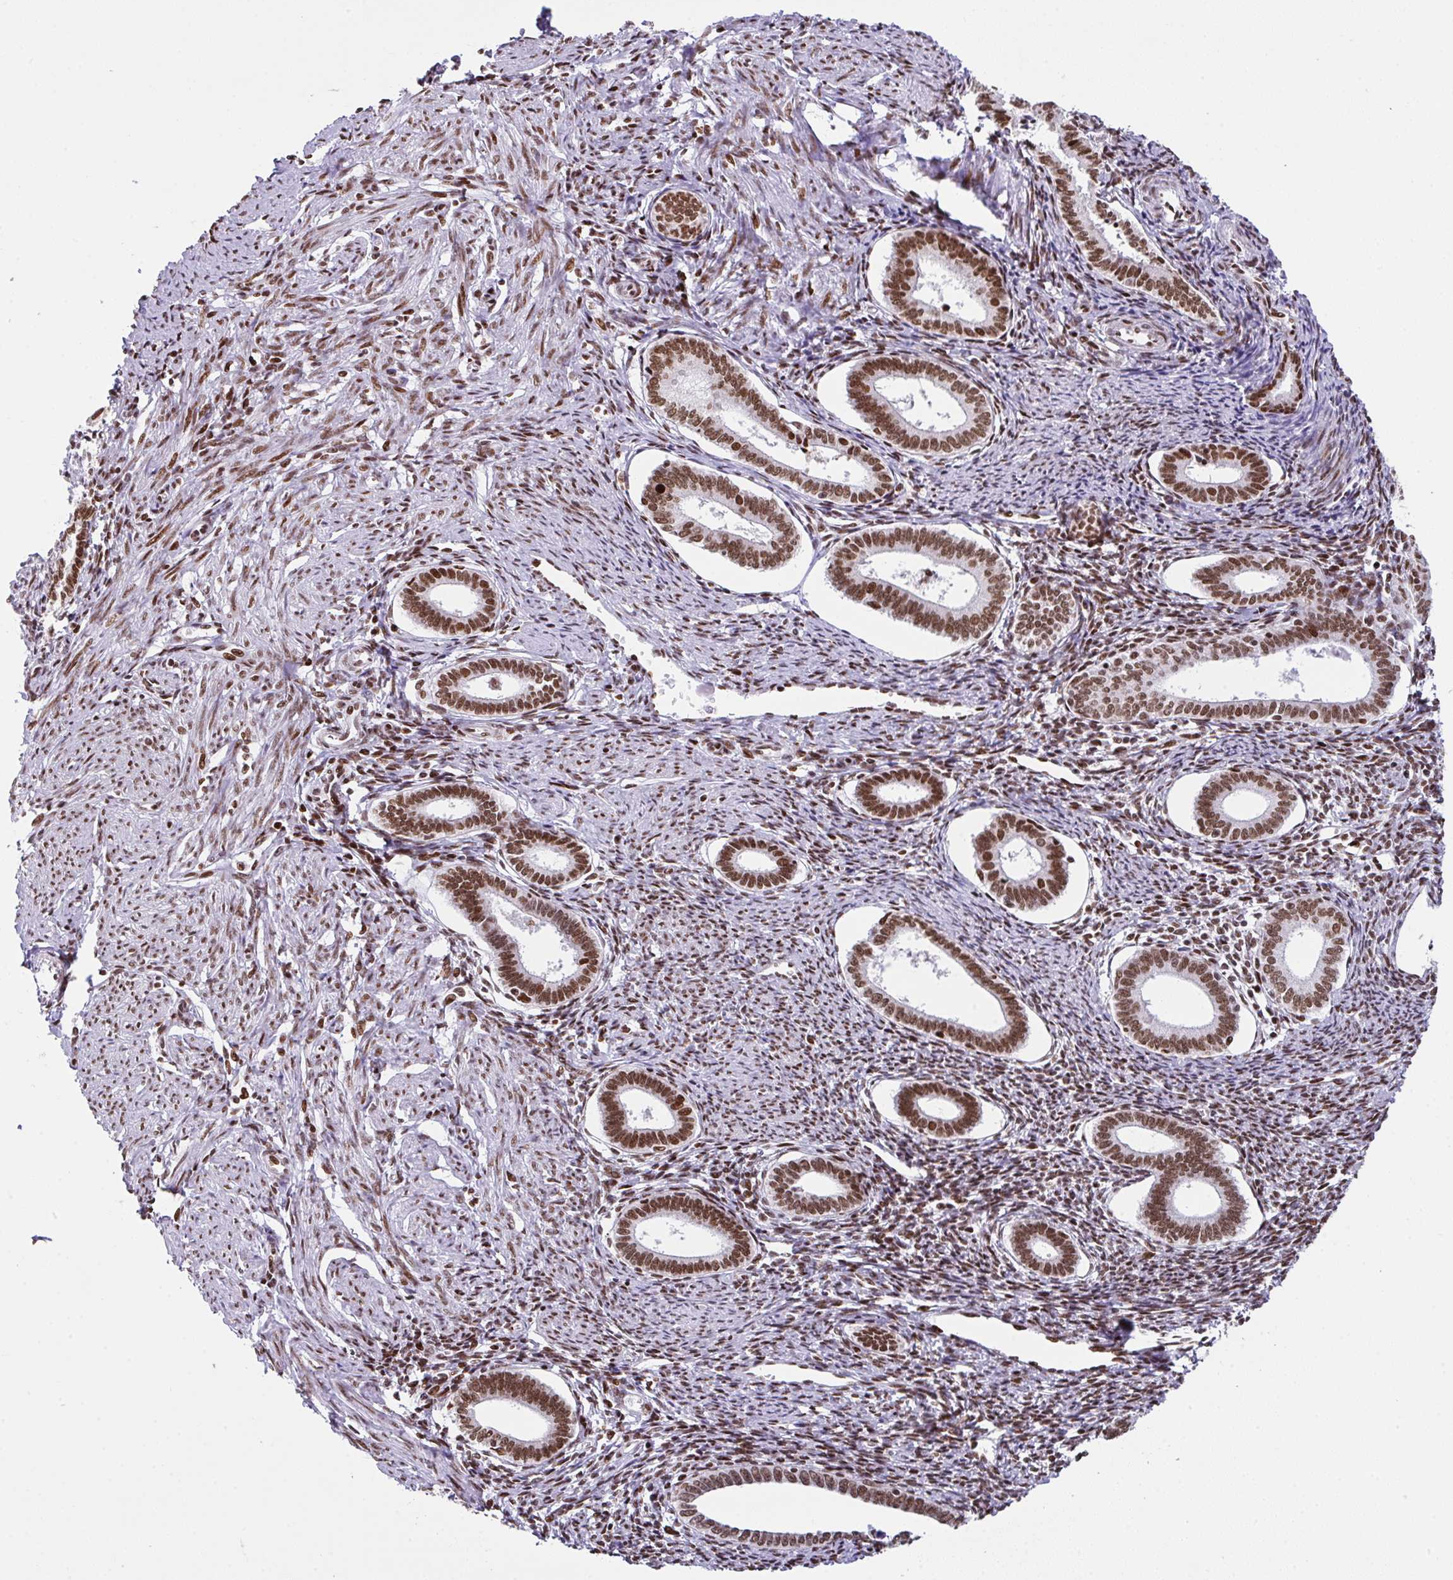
{"staining": {"intensity": "strong", "quantity": ">75%", "location": "nuclear"}, "tissue": "endometrium", "cell_type": "Cells in endometrial stroma", "image_type": "normal", "snomed": [{"axis": "morphology", "description": "Normal tissue, NOS"}, {"axis": "topography", "description": "Endometrium"}], "caption": "Immunohistochemistry (IHC) (DAB) staining of unremarkable endometrium shows strong nuclear protein staining in approximately >75% of cells in endometrial stroma.", "gene": "CLP1", "patient": {"sex": "female", "age": 41}}